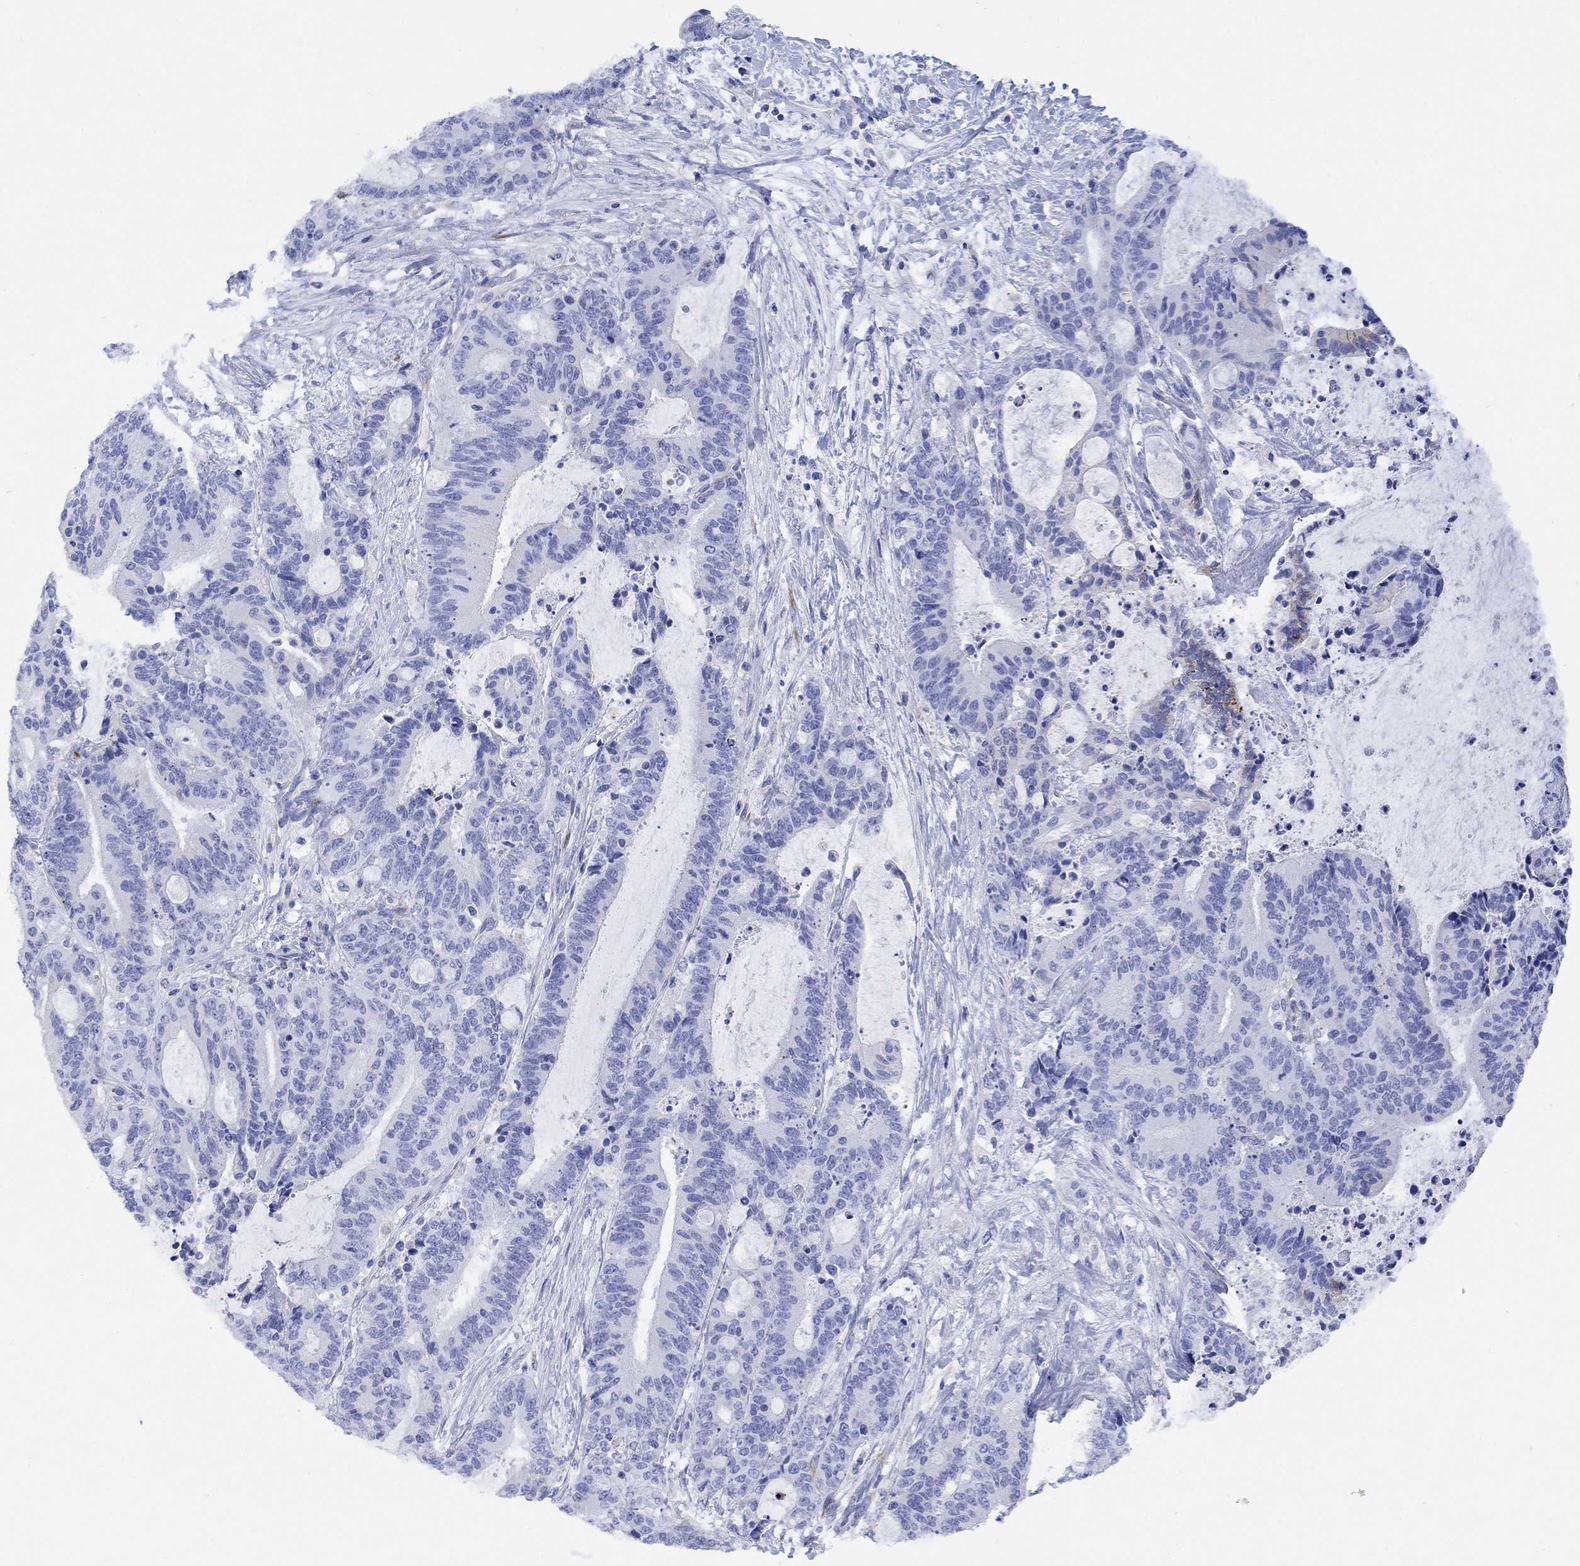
{"staining": {"intensity": "negative", "quantity": "none", "location": "none"}, "tissue": "liver cancer", "cell_type": "Tumor cells", "image_type": "cancer", "snomed": [{"axis": "morphology", "description": "Cholangiocarcinoma"}, {"axis": "topography", "description": "Liver"}], "caption": "High power microscopy micrograph of an immunohistochemistry micrograph of liver cancer (cholangiocarcinoma), revealing no significant staining in tumor cells. (Immunohistochemistry (ihc), brightfield microscopy, high magnification).", "gene": "MYL1", "patient": {"sex": "female", "age": 73}}